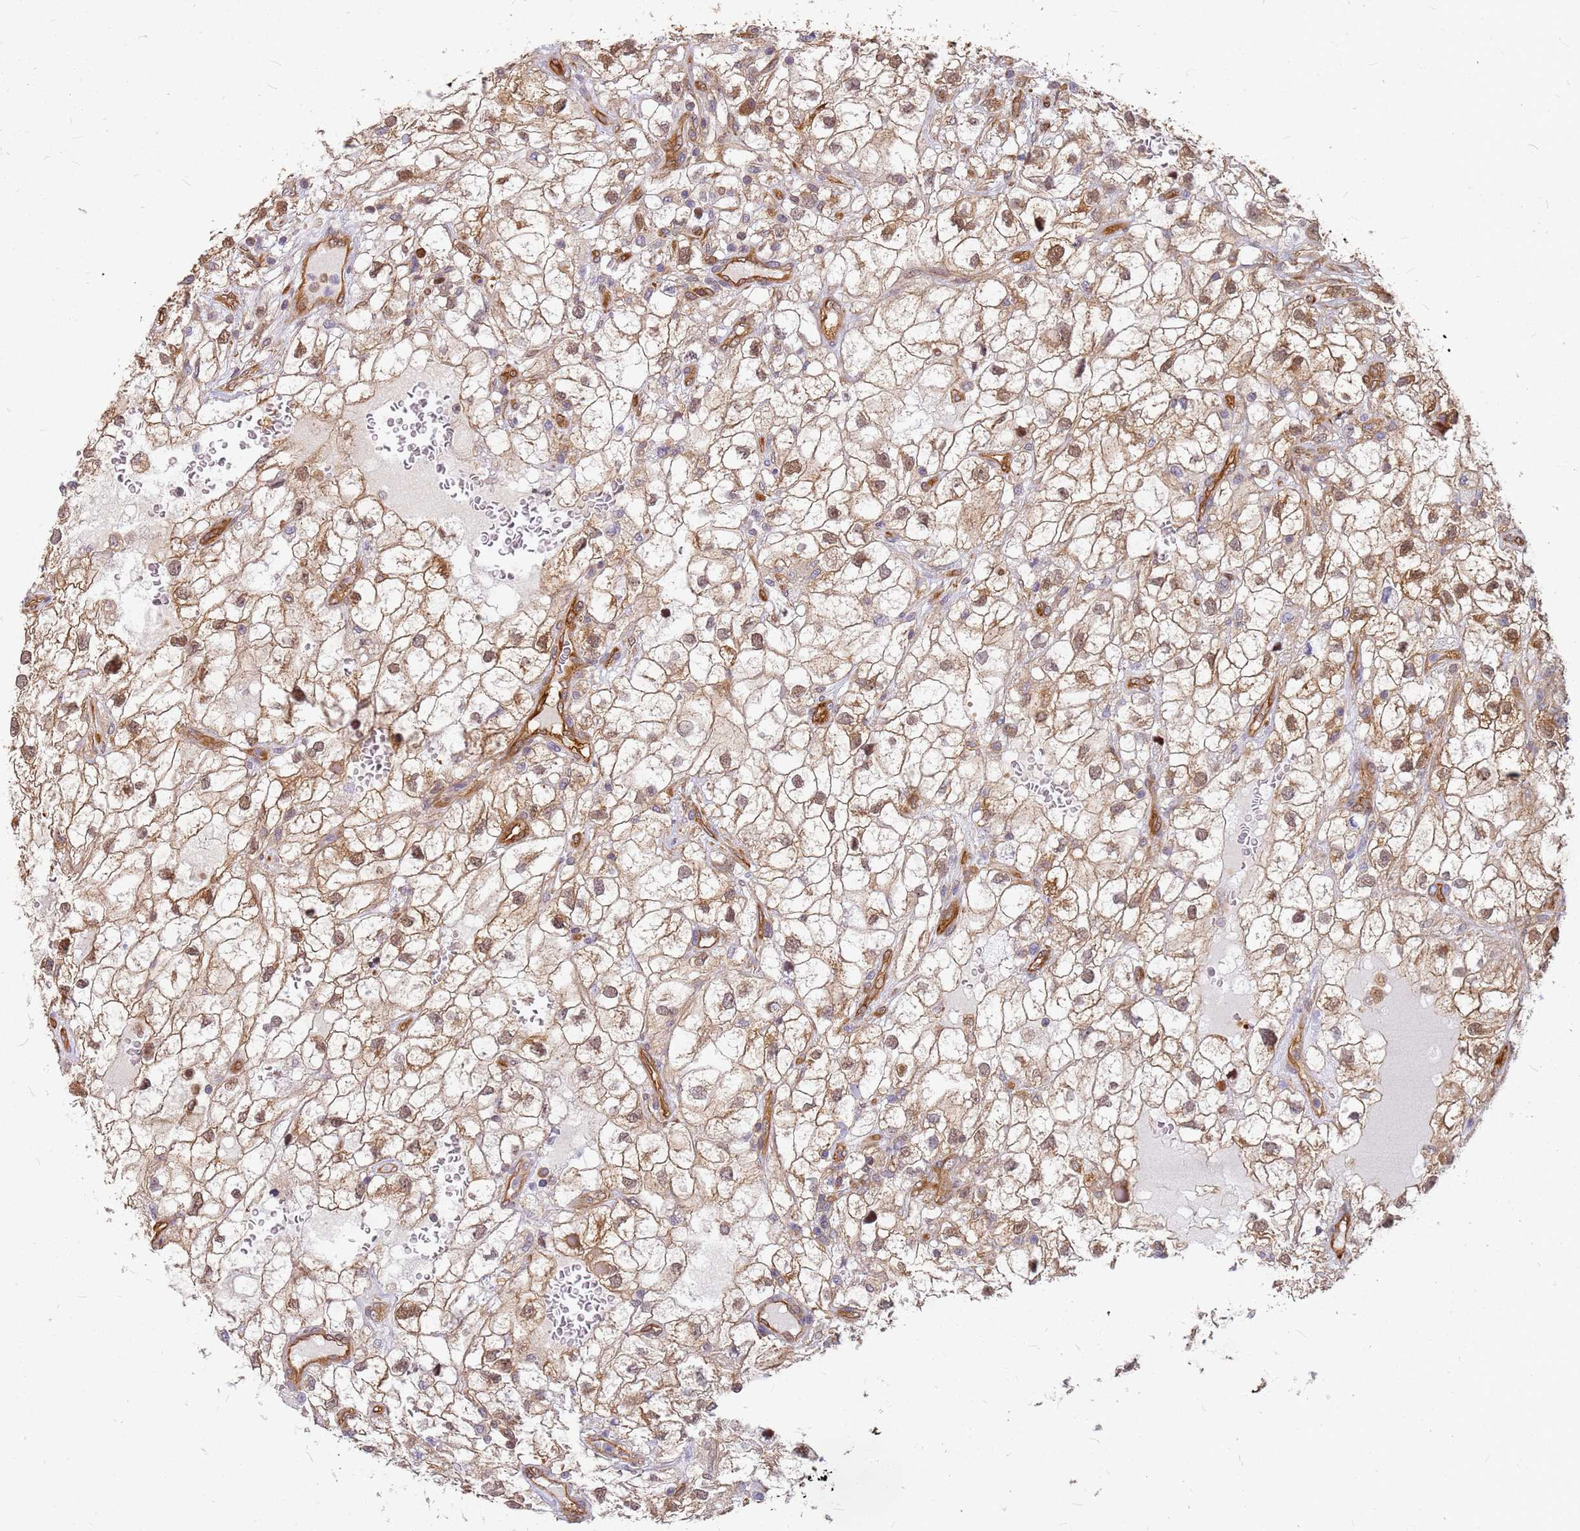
{"staining": {"intensity": "moderate", "quantity": ">75%", "location": "cytoplasmic/membranous,nuclear"}, "tissue": "renal cancer", "cell_type": "Tumor cells", "image_type": "cancer", "snomed": [{"axis": "morphology", "description": "Adenocarcinoma, NOS"}, {"axis": "topography", "description": "Kidney"}], "caption": "Renal cancer tissue displays moderate cytoplasmic/membranous and nuclear expression in approximately >75% of tumor cells, visualized by immunohistochemistry. (brown staining indicates protein expression, while blue staining denotes nuclei).", "gene": "HDX", "patient": {"sex": "male", "age": 59}}